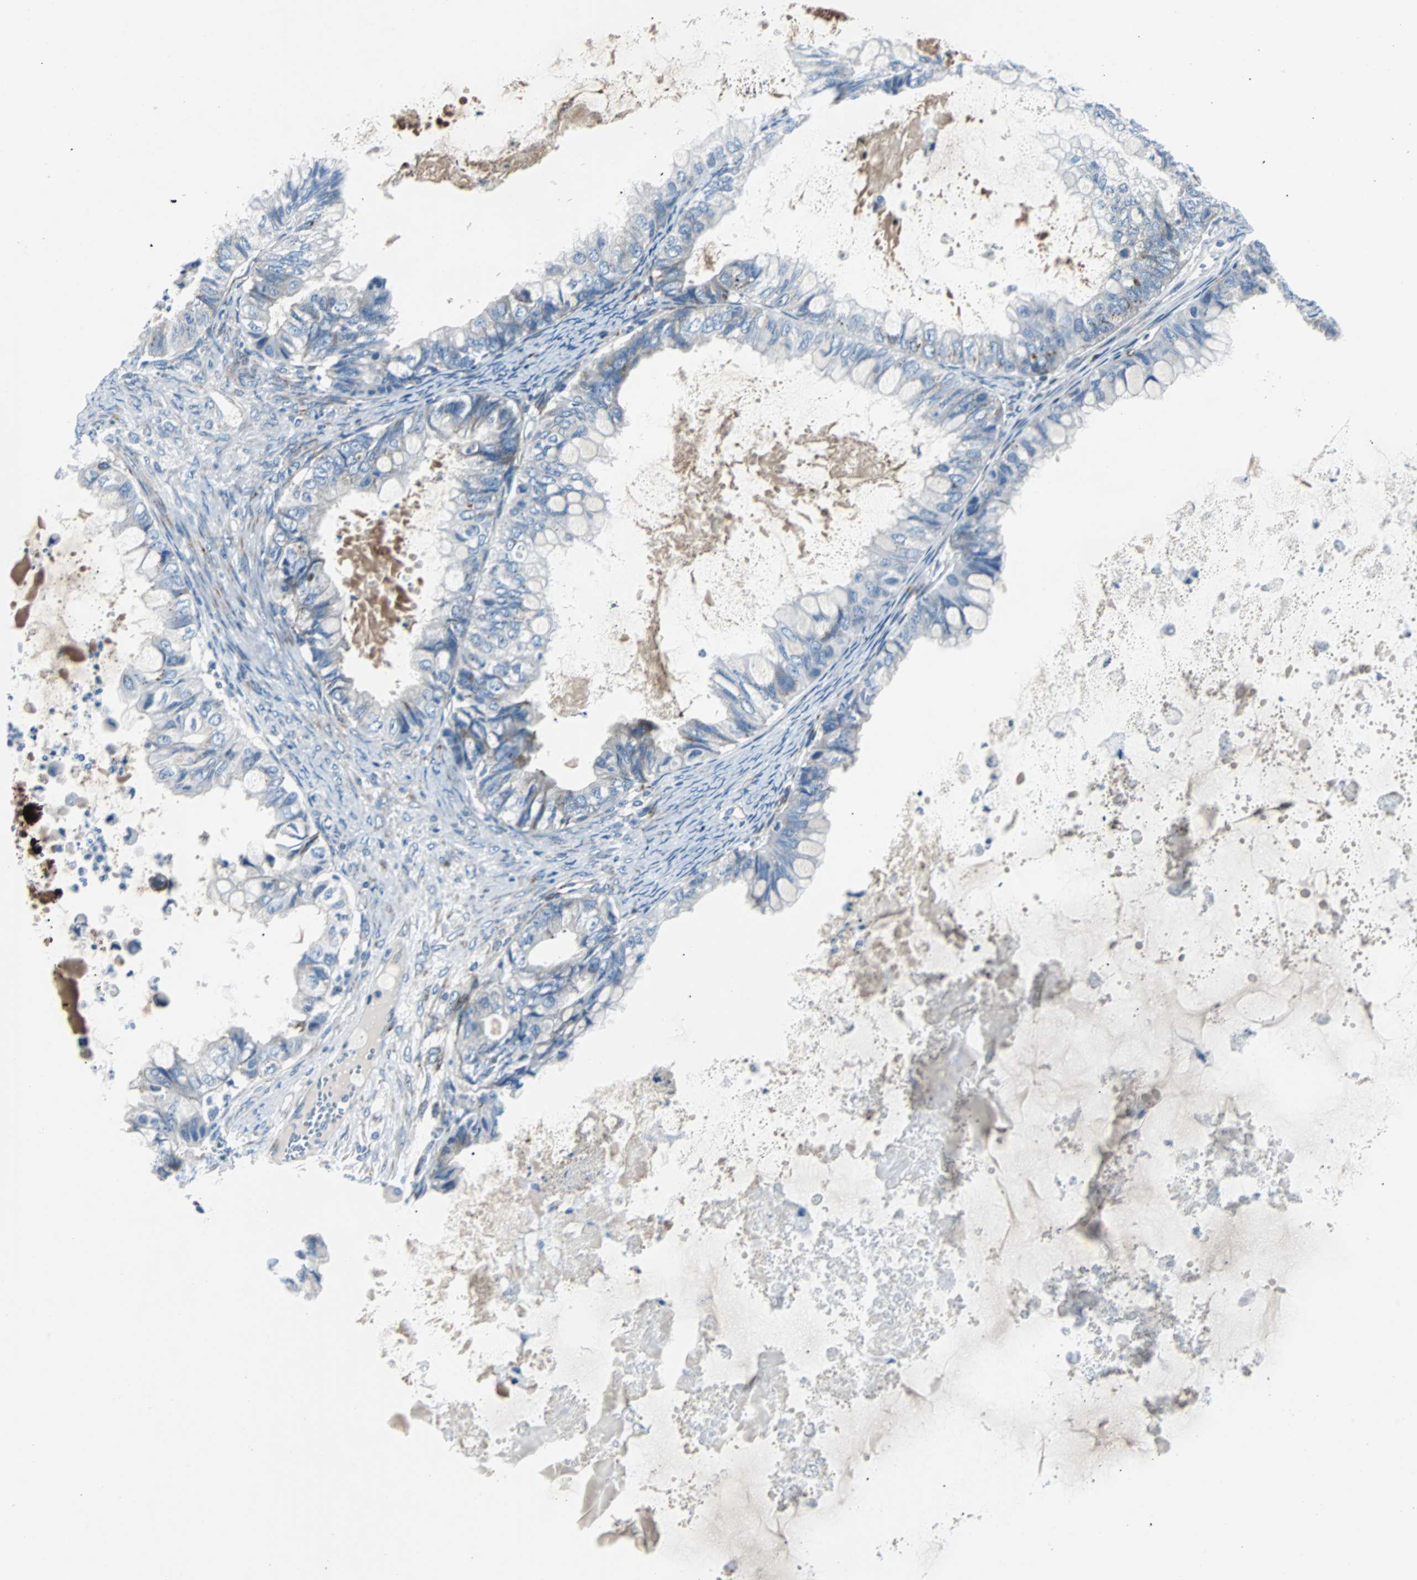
{"staining": {"intensity": "negative", "quantity": "none", "location": "none"}, "tissue": "ovarian cancer", "cell_type": "Tumor cells", "image_type": "cancer", "snomed": [{"axis": "morphology", "description": "Cystadenocarcinoma, mucinous, NOS"}, {"axis": "topography", "description": "Ovary"}], "caption": "This is a photomicrograph of immunohistochemistry (IHC) staining of mucinous cystadenocarcinoma (ovarian), which shows no positivity in tumor cells.", "gene": "BBC3", "patient": {"sex": "female", "age": 80}}